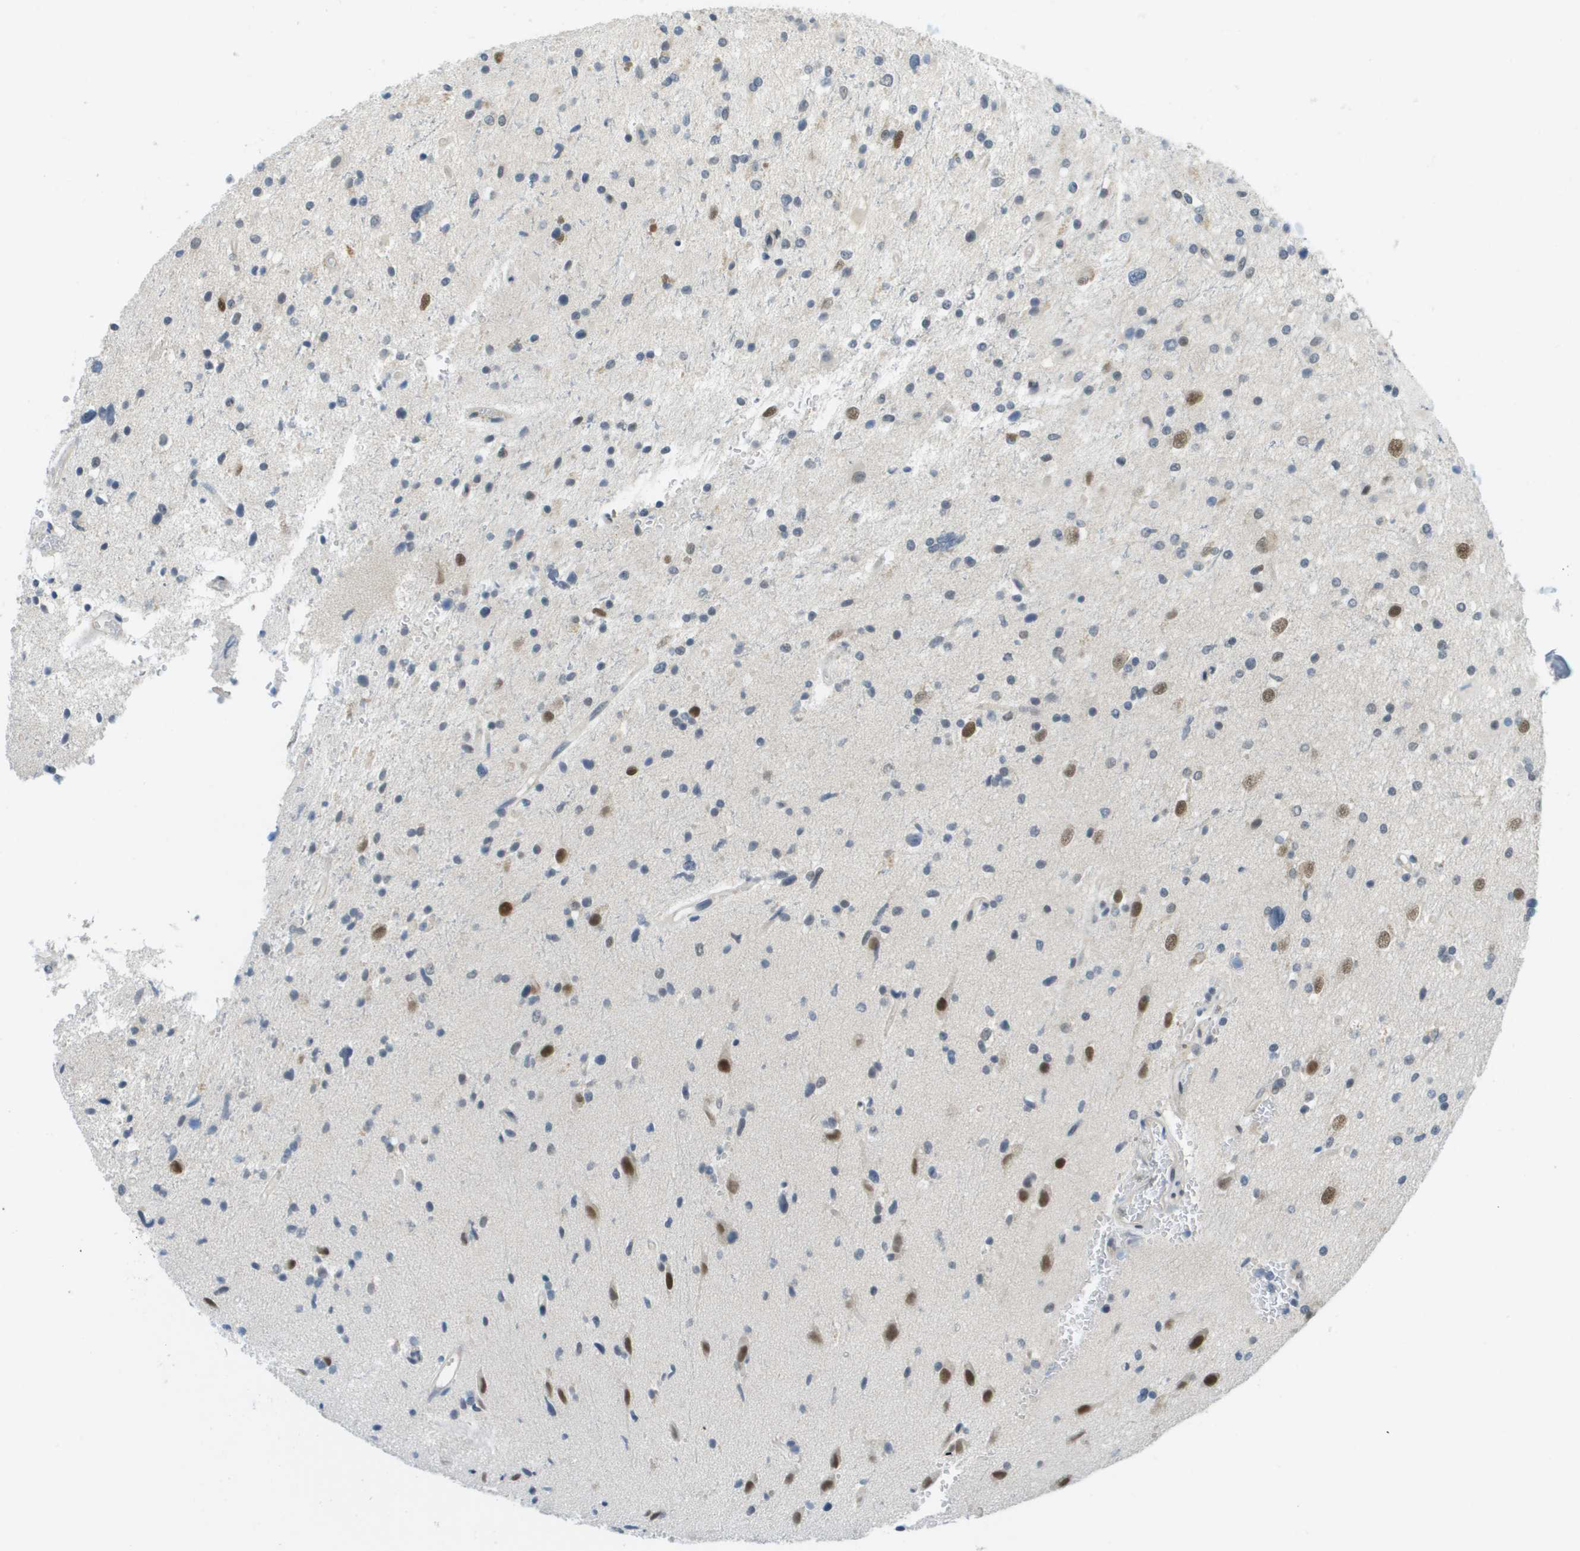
{"staining": {"intensity": "strong", "quantity": "<25%", "location": "nuclear"}, "tissue": "glioma", "cell_type": "Tumor cells", "image_type": "cancer", "snomed": [{"axis": "morphology", "description": "Glioma, malignant, High grade"}, {"axis": "topography", "description": "Brain"}], "caption": "Human high-grade glioma (malignant) stained with a protein marker shows strong staining in tumor cells.", "gene": "ARID1B", "patient": {"sex": "male", "age": 33}}